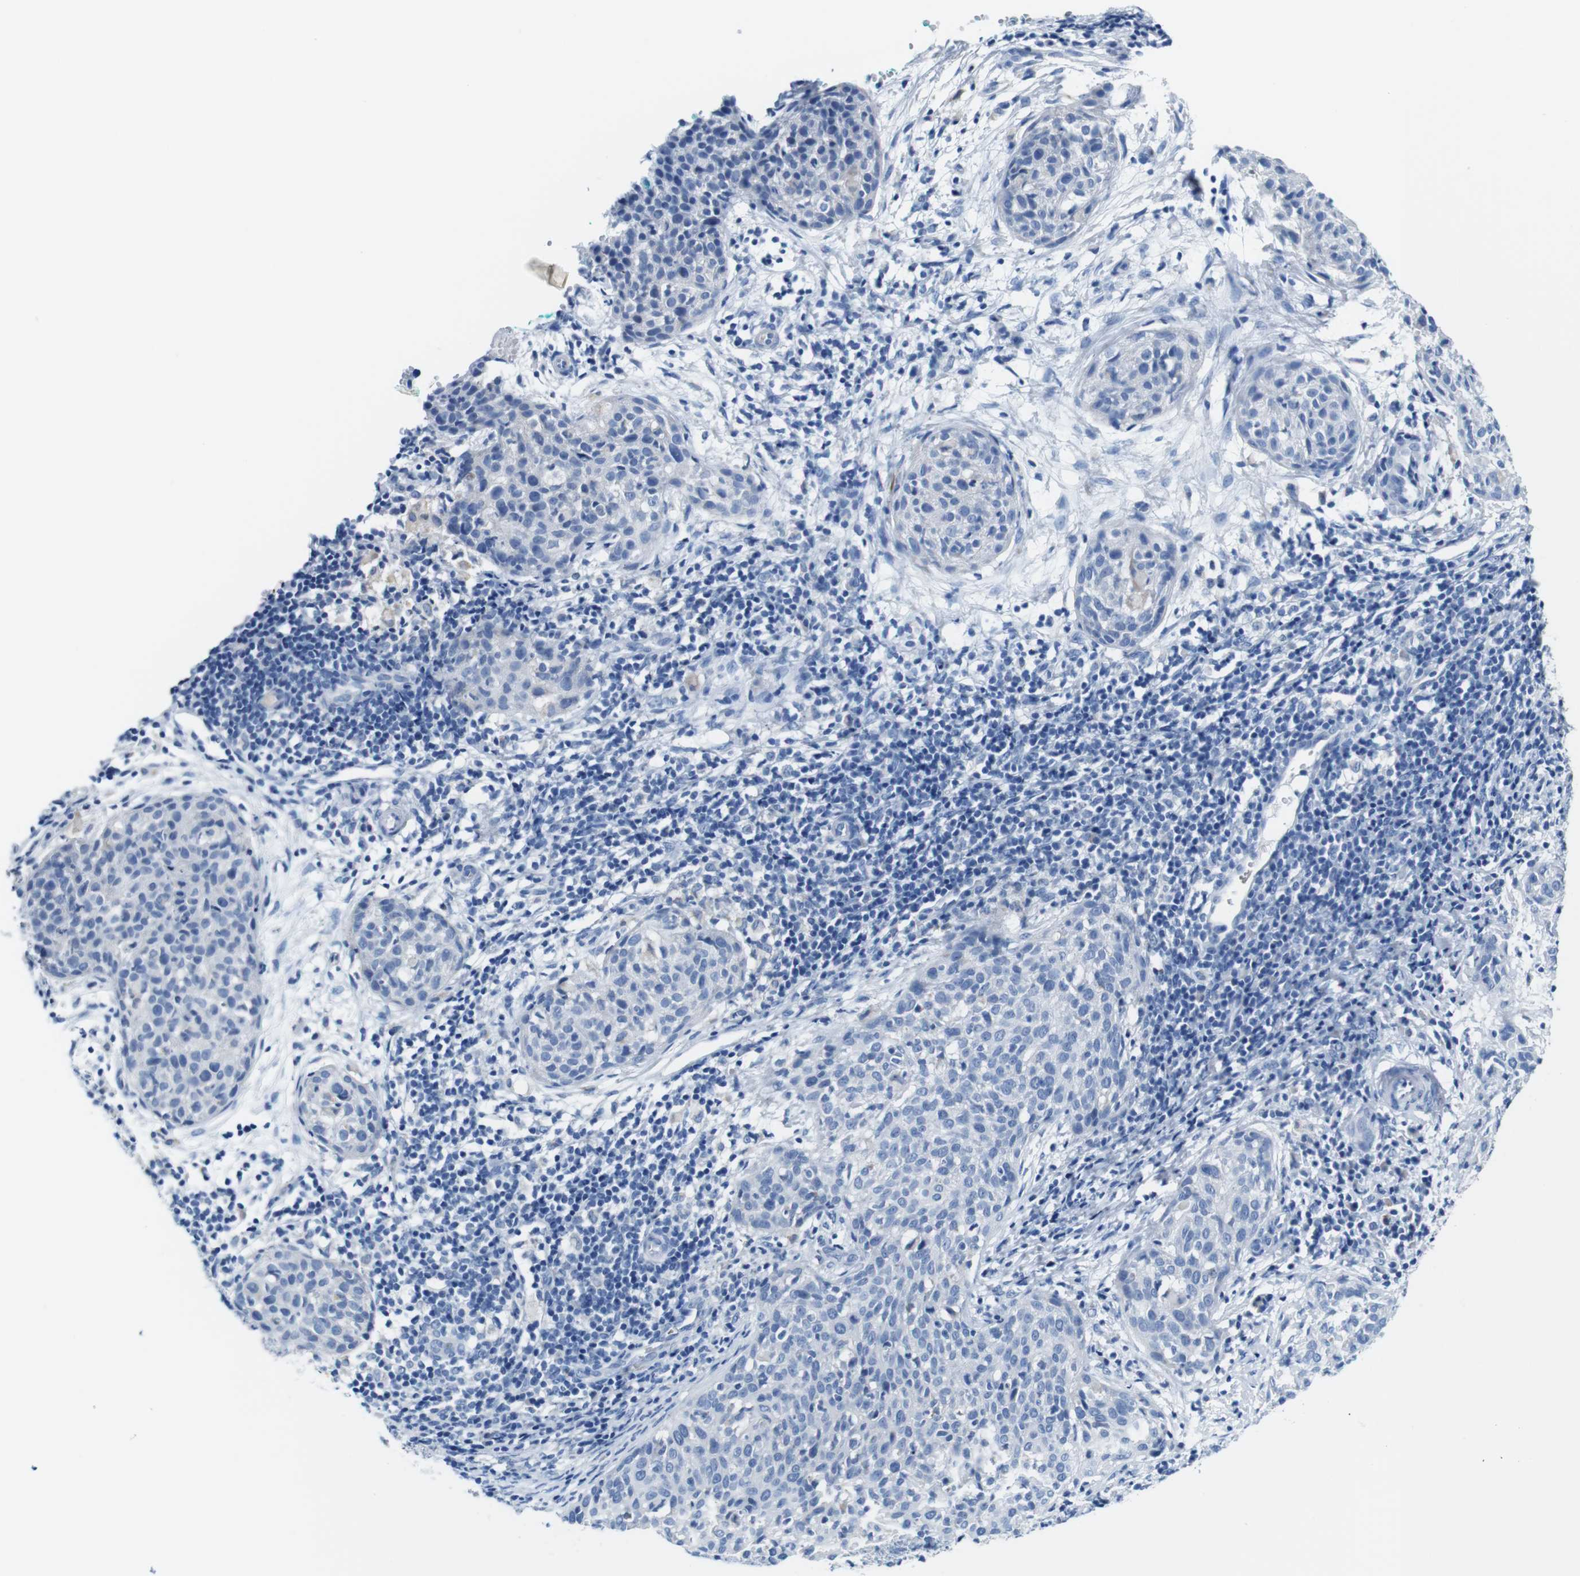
{"staining": {"intensity": "negative", "quantity": "none", "location": "none"}, "tissue": "cervical cancer", "cell_type": "Tumor cells", "image_type": "cancer", "snomed": [{"axis": "morphology", "description": "Squamous cell carcinoma, NOS"}, {"axis": "topography", "description": "Cervix"}], "caption": "A photomicrograph of human cervical cancer (squamous cell carcinoma) is negative for staining in tumor cells.", "gene": "IGSF8", "patient": {"sex": "female", "age": 38}}